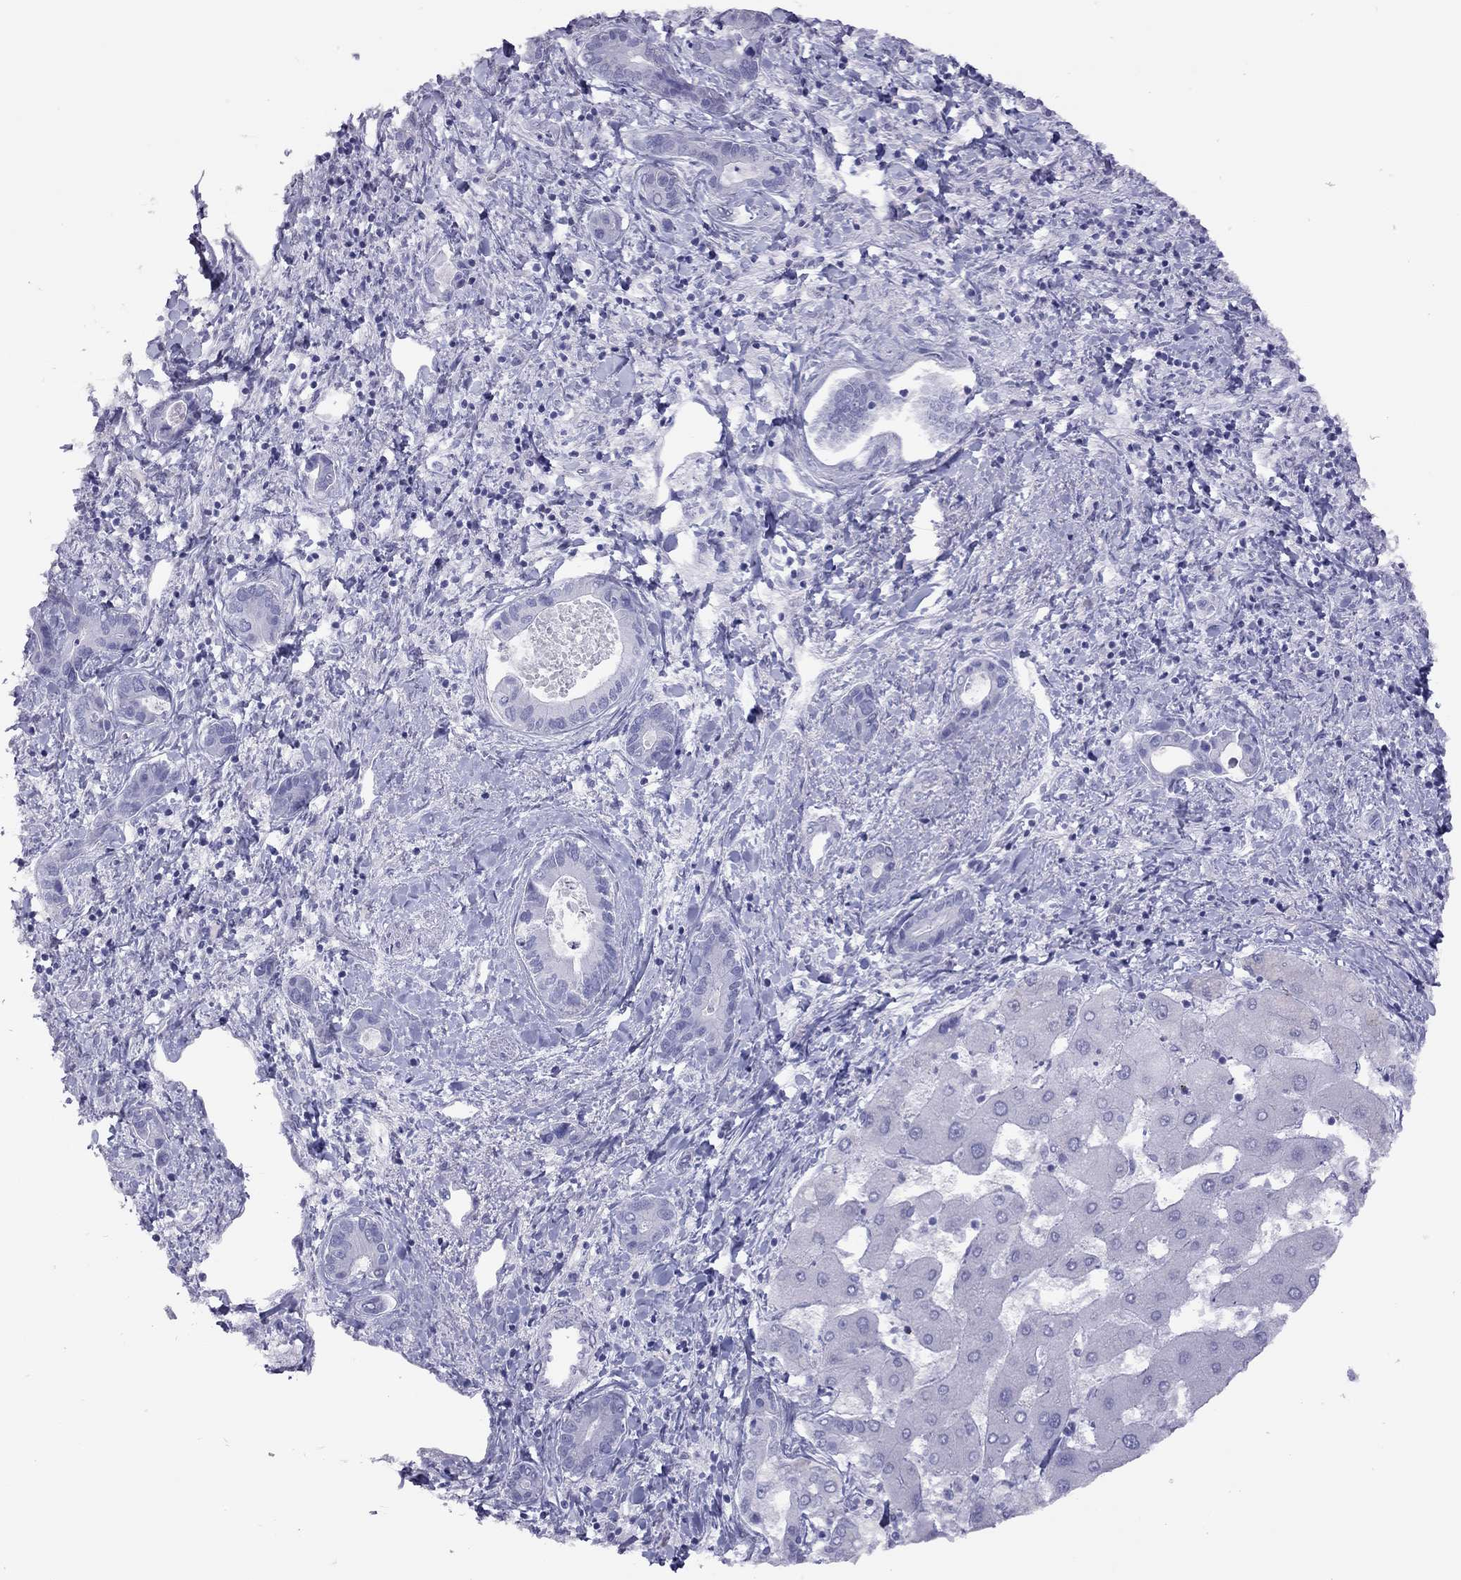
{"staining": {"intensity": "negative", "quantity": "none", "location": "none"}, "tissue": "liver cancer", "cell_type": "Tumor cells", "image_type": "cancer", "snomed": [{"axis": "morphology", "description": "Cholangiocarcinoma"}, {"axis": "topography", "description": "Liver"}], "caption": "Immunohistochemistry (IHC) micrograph of liver cholangiocarcinoma stained for a protein (brown), which shows no expression in tumor cells. Nuclei are stained in blue.", "gene": "STAG3", "patient": {"sex": "male", "age": 66}}